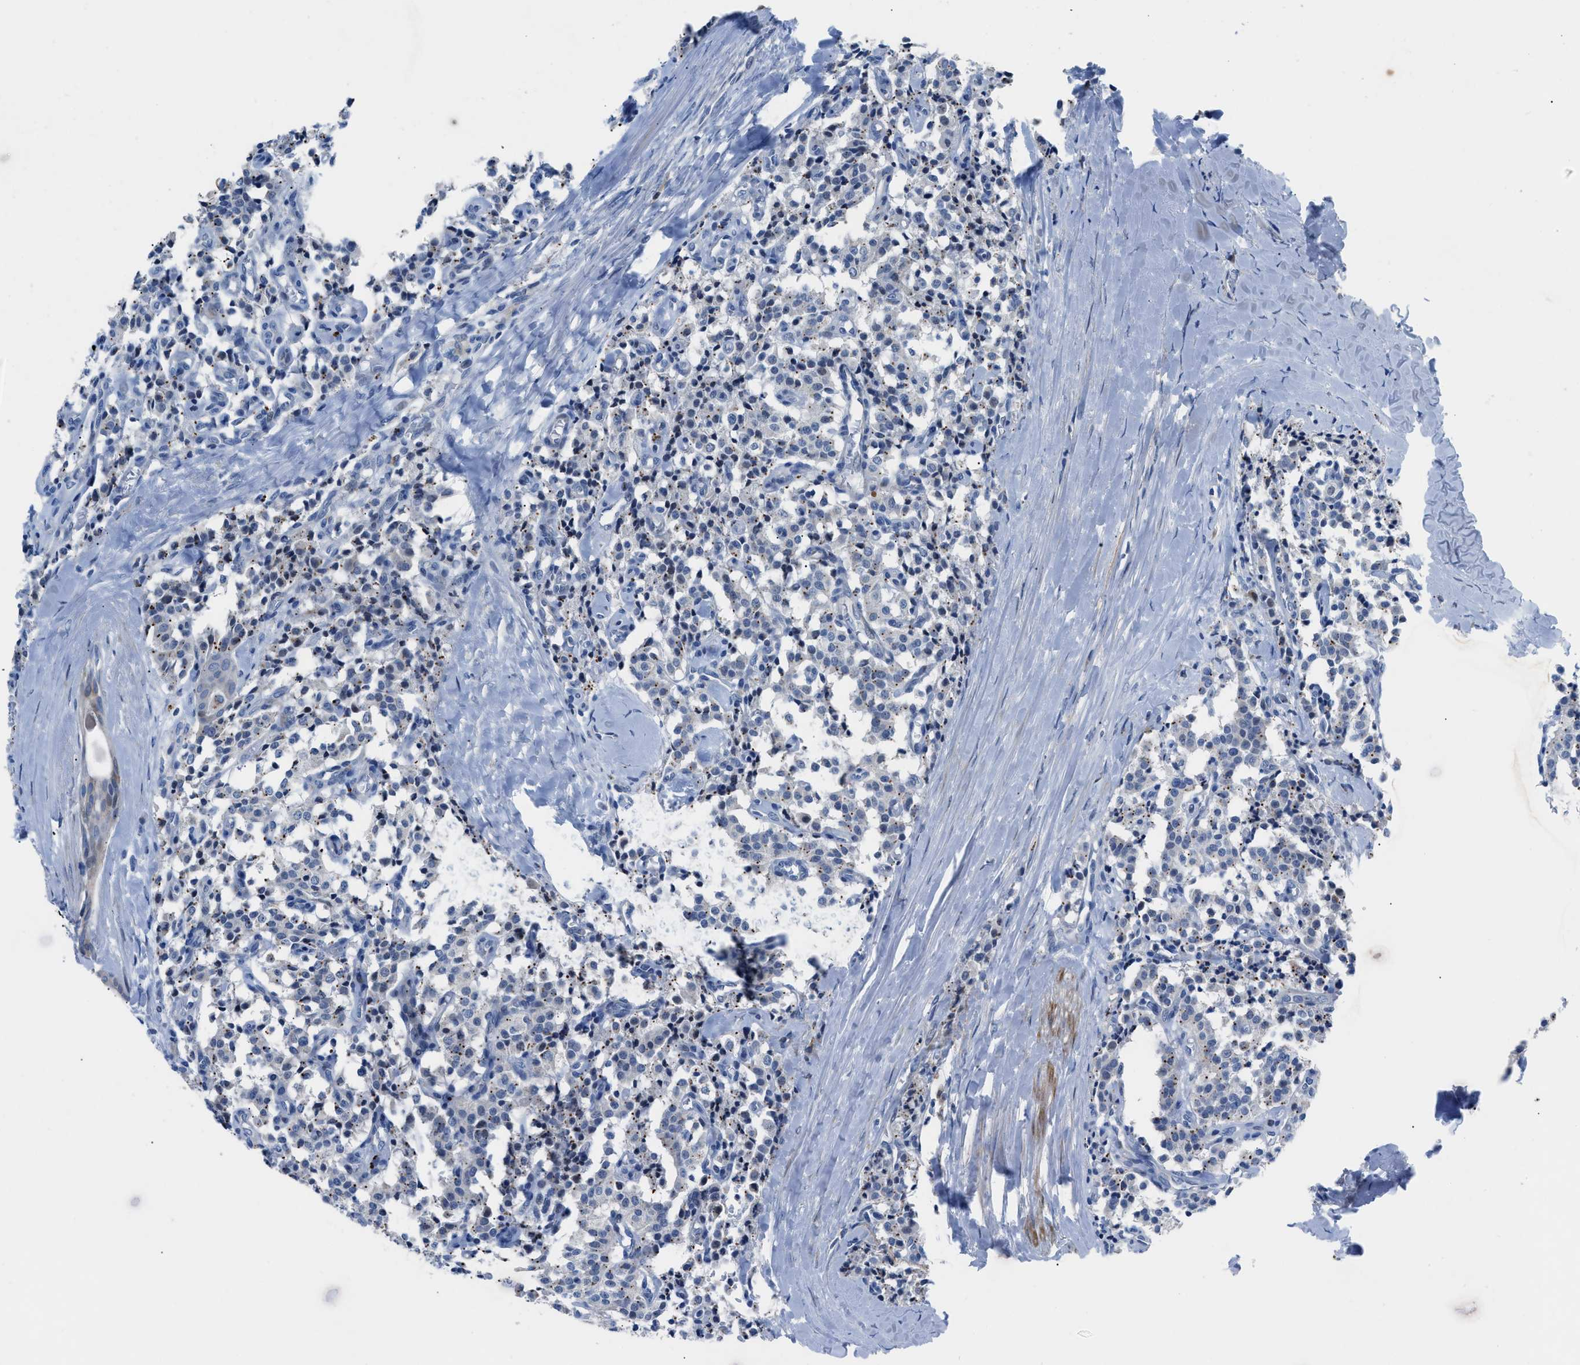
{"staining": {"intensity": "negative", "quantity": "none", "location": "none"}, "tissue": "carcinoid", "cell_type": "Tumor cells", "image_type": "cancer", "snomed": [{"axis": "morphology", "description": "Carcinoid, malignant, NOS"}, {"axis": "topography", "description": "Lung"}], "caption": "Tumor cells are negative for brown protein staining in carcinoid.", "gene": "UAP1", "patient": {"sex": "male", "age": 30}}